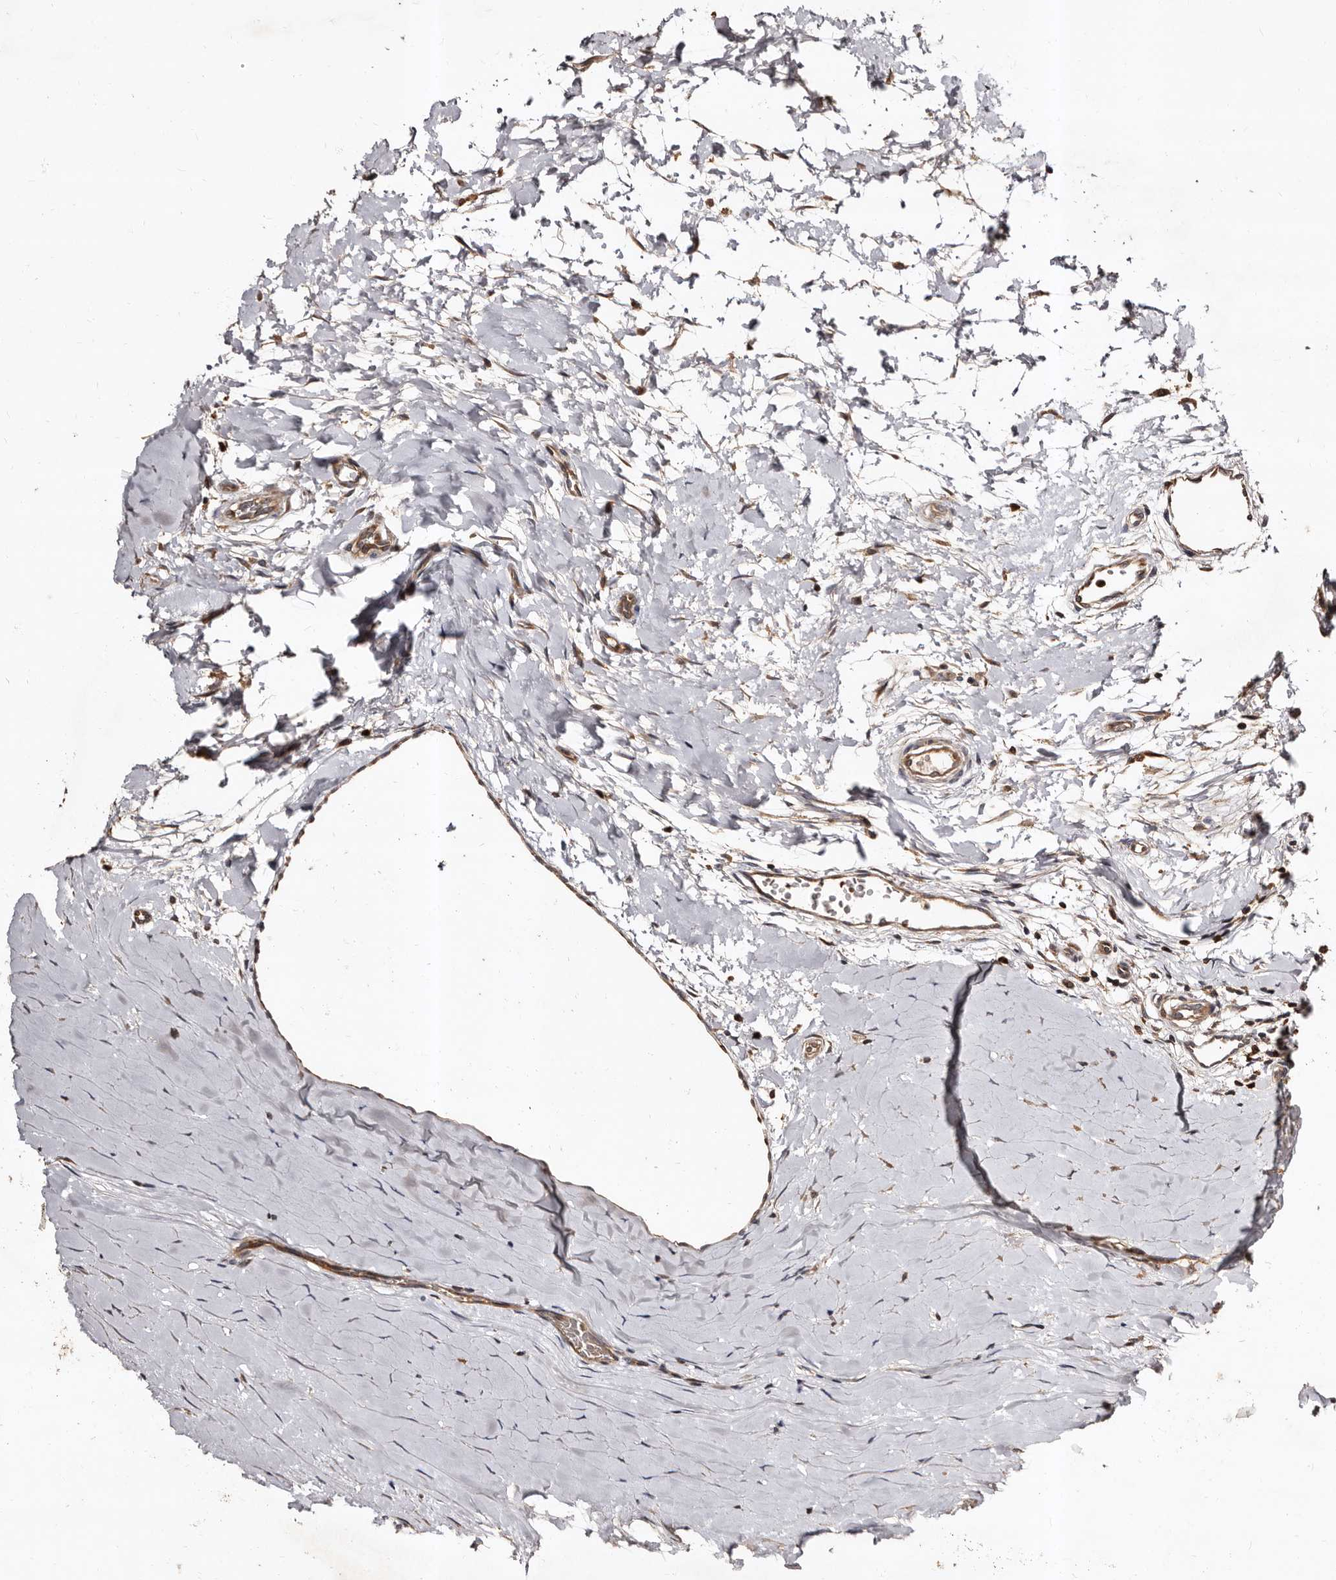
{"staining": {"intensity": "strong", "quantity": ">75%", "location": "cytoplasmic/membranous"}, "tissue": "head and neck cancer", "cell_type": "Tumor cells", "image_type": "cancer", "snomed": [{"axis": "morphology", "description": "Adenocarcinoma, NOS"}, {"axis": "morphology", "description": "Adenoma, NOS"}, {"axis": "topography", "description": "Head-Neck"}], "caption": "A histopathology image showing strong cytoplasmic/membranous staining in approximately >75% of tumor cells in head and neck cancer, as visualized by brown immunohistochemical staining.", "gene": "BAX", "patient": {"sex": "female", "age": 55}}